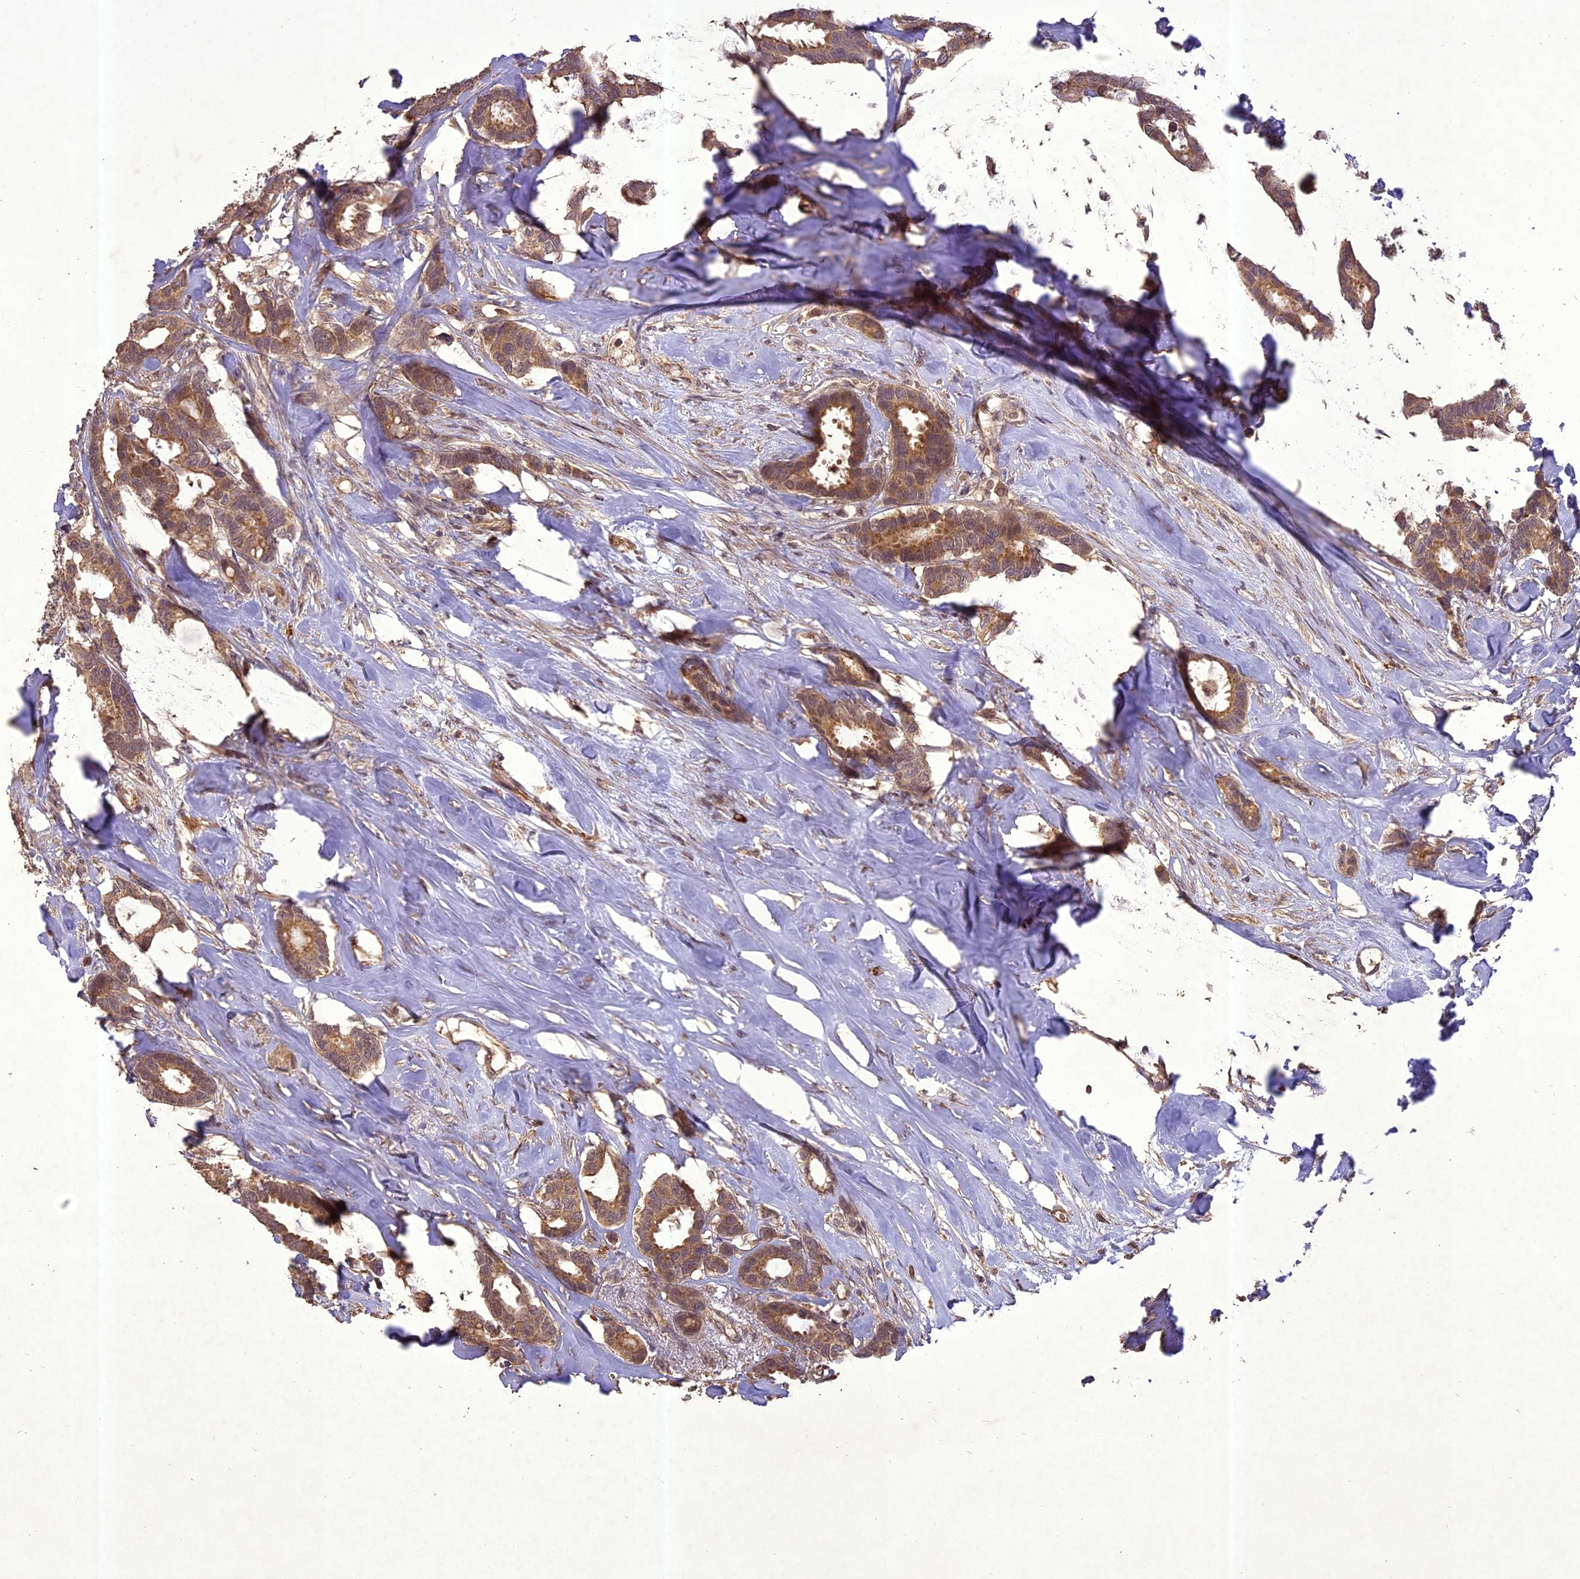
{"staining": {"intensity": "moderate", "quantity": ">75%", "location": "cytoplasmic/membranous"}, "tissue": "breast cancer", "cell_type": "Tumor cells", "image_type": "cancer", "snomed": [{"axis": "morphology", "description": "Duct carcinoma"}, {"axis": "topography", "description": "Breast"}], "caption": "This is an image of immunohistochemistry (IHC) staining of breast cancer, which shows moderate expression in the cytoplasmic/membranous of tumor cells.", "gene": "TIGD7", "patient": {"sex": "female", "age": 87}}